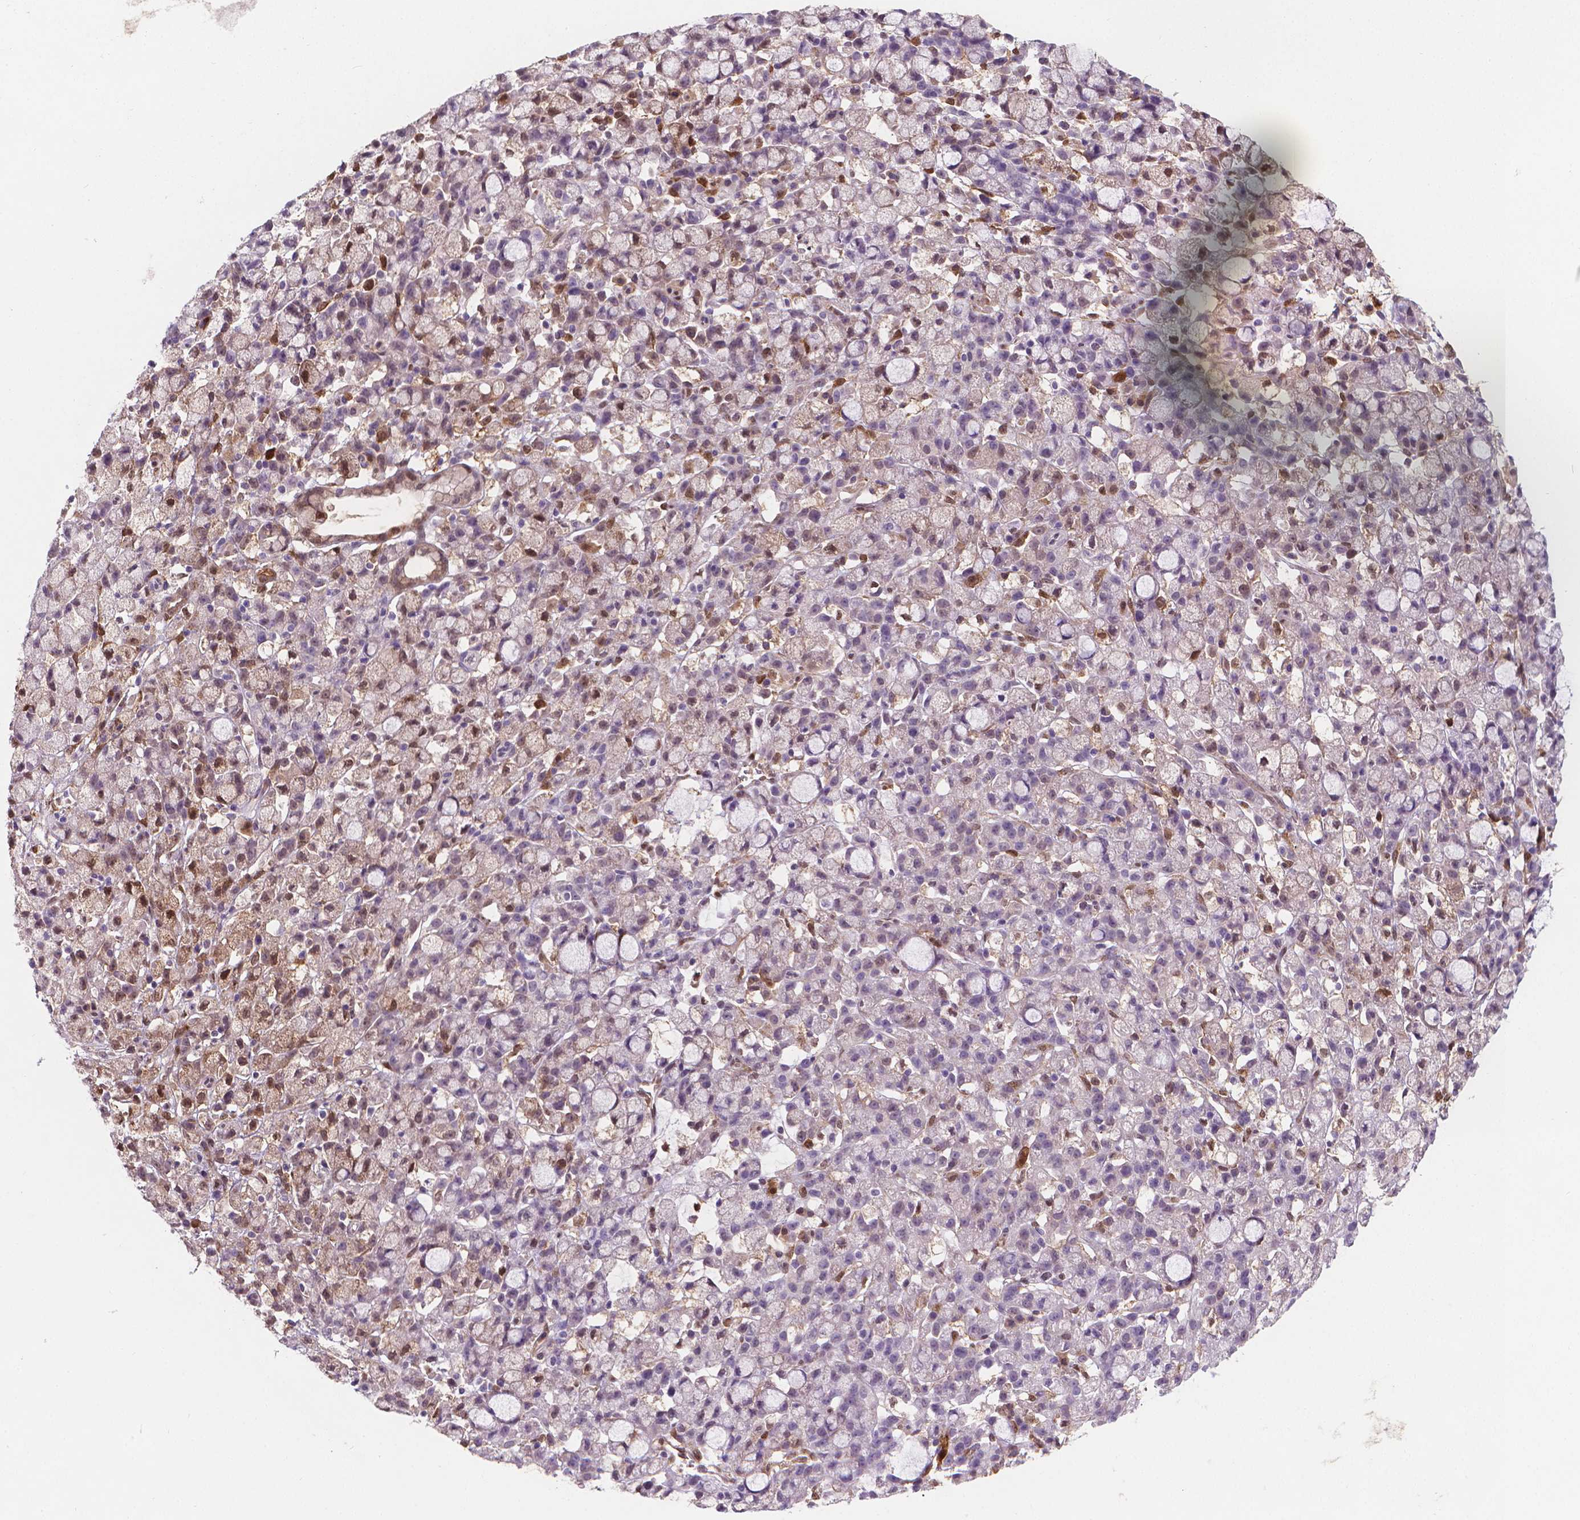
{"staining": {"intensity": "moderate", "quantity": "<25%", "location": "cytoplasmic/membranous,nuclear"}, "tissue": "stomach cancer", "cell_type": "Tumor cells", "image_type": "cancer", "snomed": [{"axis": "morphology", "description": "Adenocarcinoma, NOS"}, {"axis": "topography", "description": "Stomach"}], "caption": "IHC photomicrograph of neoplastic tissue: stomach adenocarcinoma stained using IHC exhibits low levels of moderate protein expression localized specifically in the cytoplasmic/membranous and nuclear of tumor cells, appearing as a cytoplasmic/membranous and nuclear brown color.", "gene": "TNFAIP2", "patient": {"sex": "male", "age": 58}}